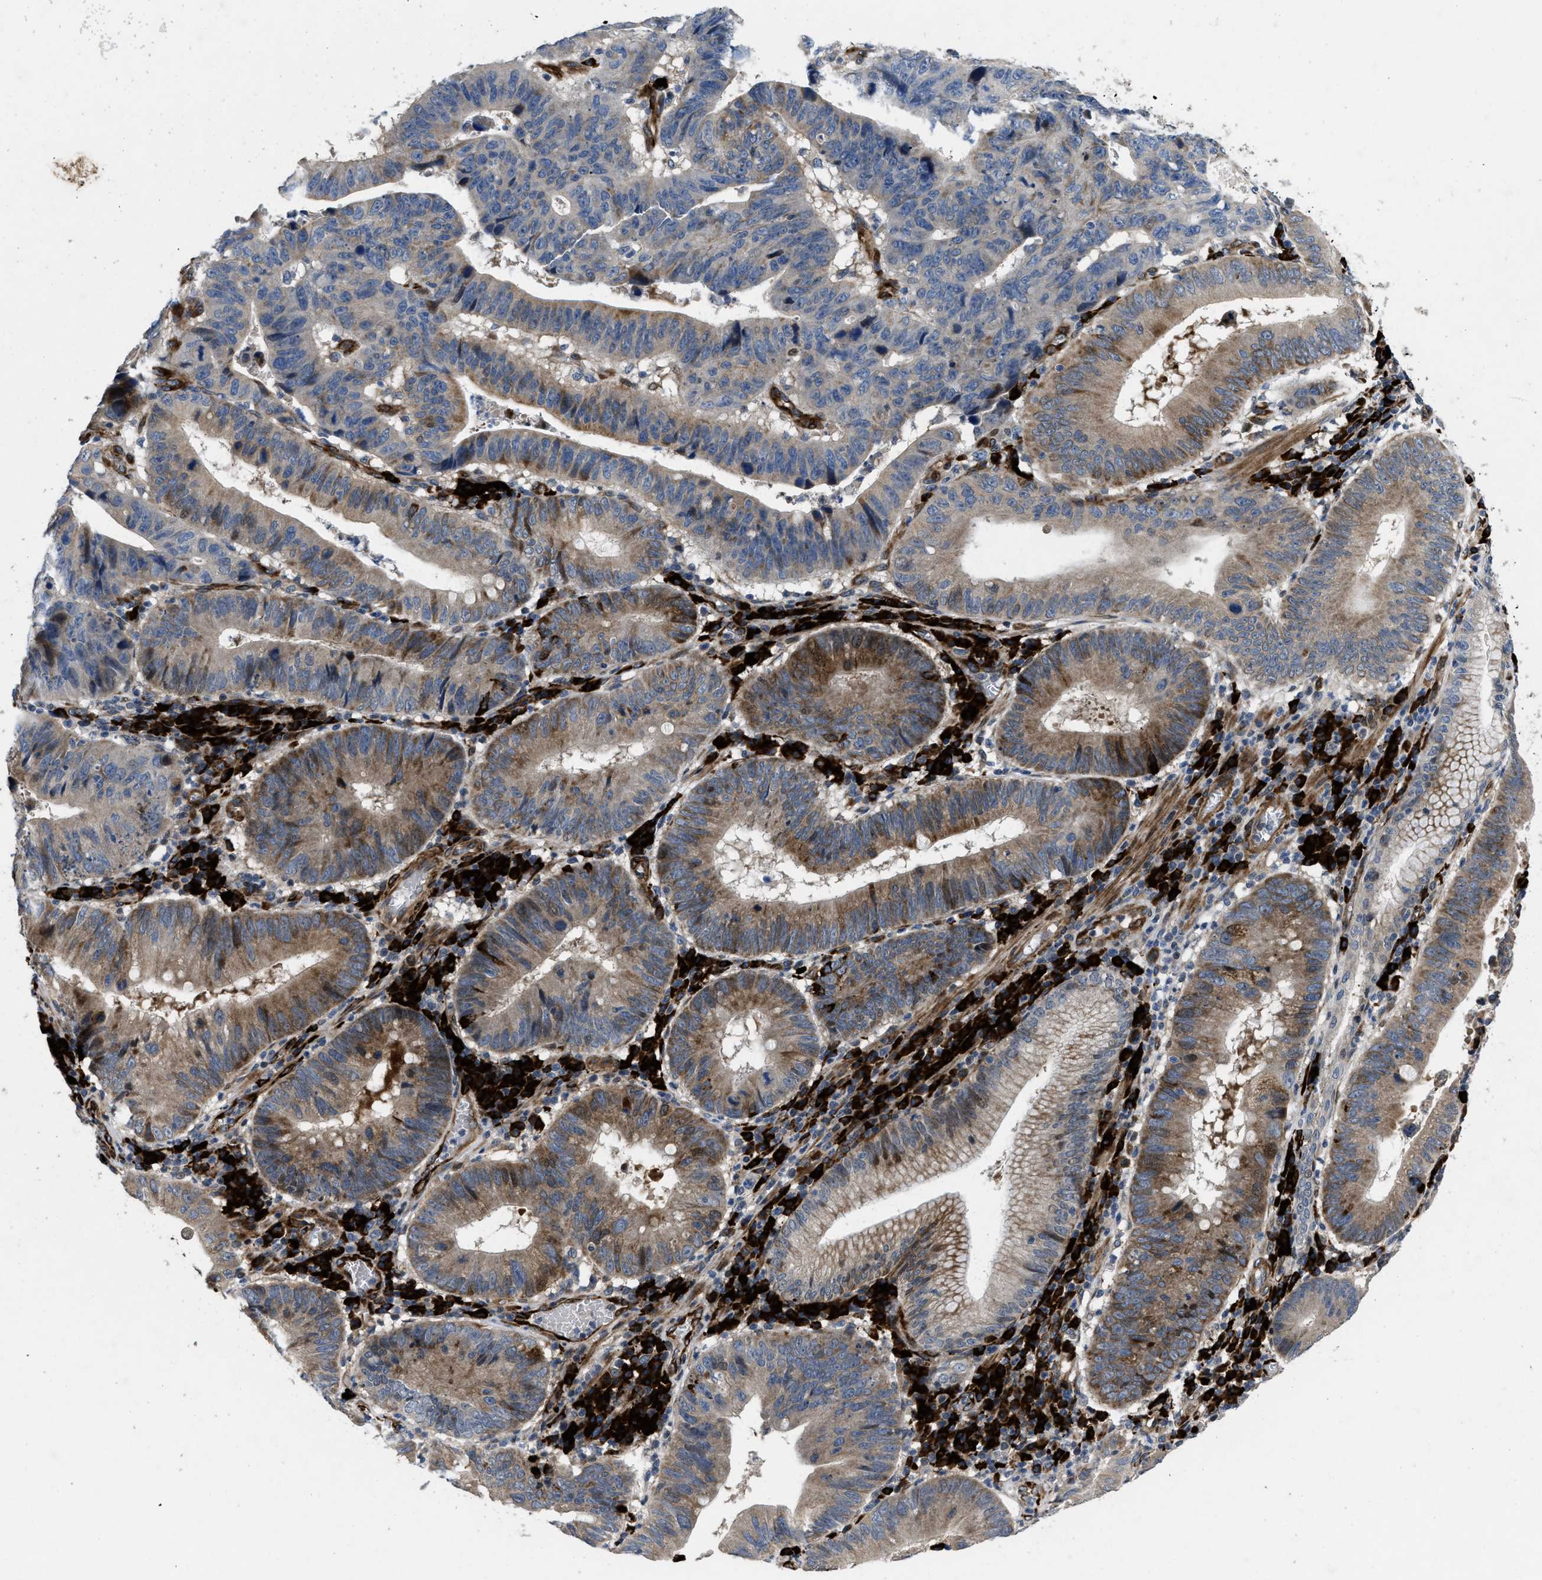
{"staining": {"intensity": "moderate", "quantity": "25%-75%", "location": "cytoplasmic/membranous"}, "tissue": "stomach cancer", "cell_type": "Tumor cells", "image_type": "cancer", "snomed": [{"axis": "morphology", "description": "Adenocarcinoma, NOS"}, {"axis": "topography", "description": "Stomach"}], "caption": "This is a micrograph of immunohistochemistry staining of stomach cancer (adenocarcinoma), which shows moderate positivity in the cytoplasmic/membranous of tumor cells.", "gene": "HSPA12B", "patient": {"sex": "male", "age": 59}}